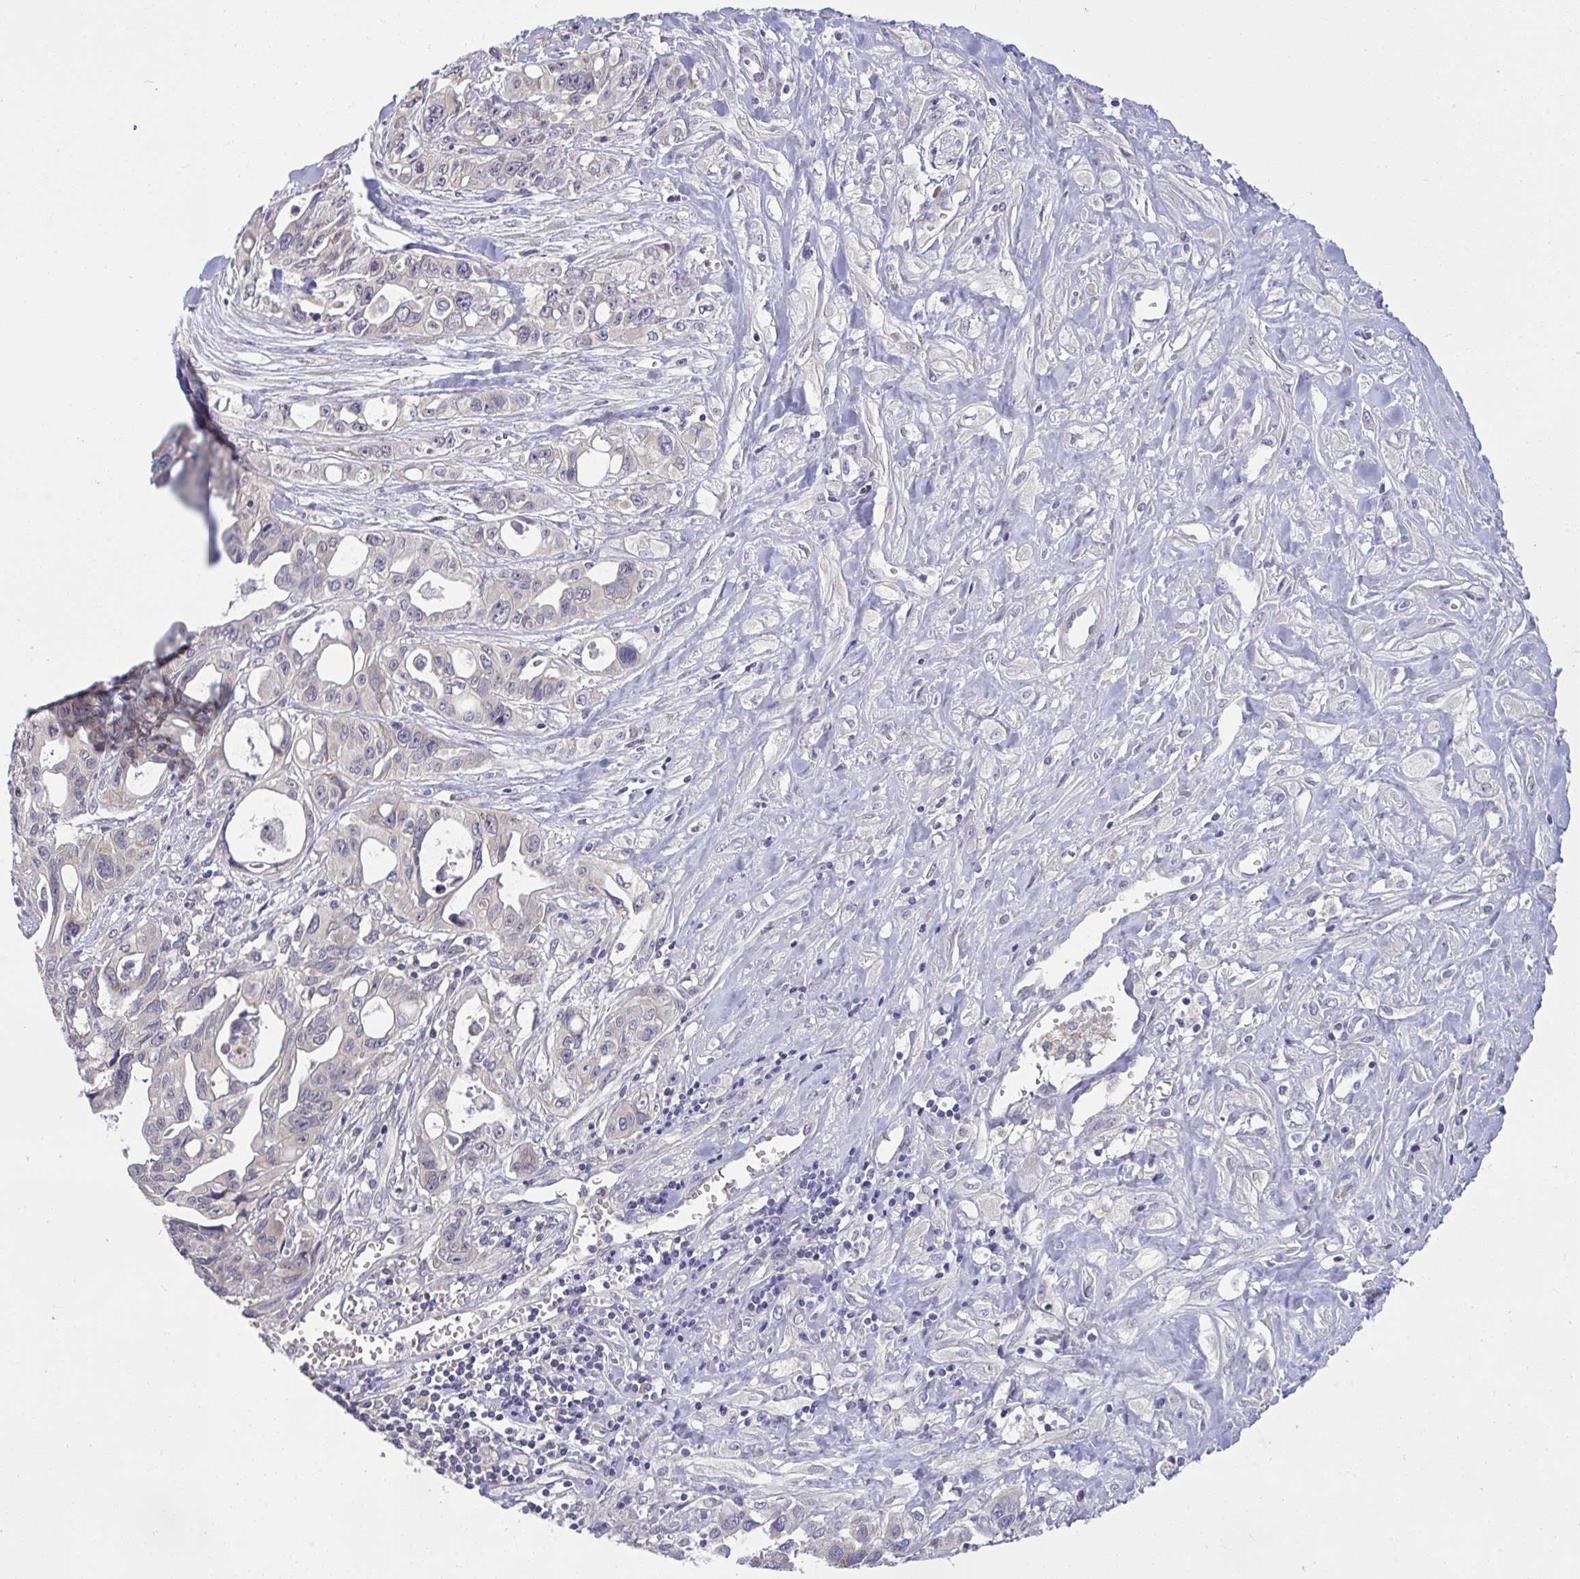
{"staining": {"intensity": "negative", "quantity": "none", "location": "none"}, "tissue": "pancreatic cancer", "cell_type": "Tumor cells", "image_type": "cancer", "snomed": [{"axis": "morphology", "description": "Adenocarcinoma, NOS"}, {"axis": "topography", "description": "Pancreas"}], "caption": "This micrograph is of pancreatic cancer stained with immunohistochemistry to label a protein in brown with the nuclei are counter-stained blue. There is no expression in tumor cells.", "gene": "TMEM41A", "patient": {"sex": "female", "age": 47}}